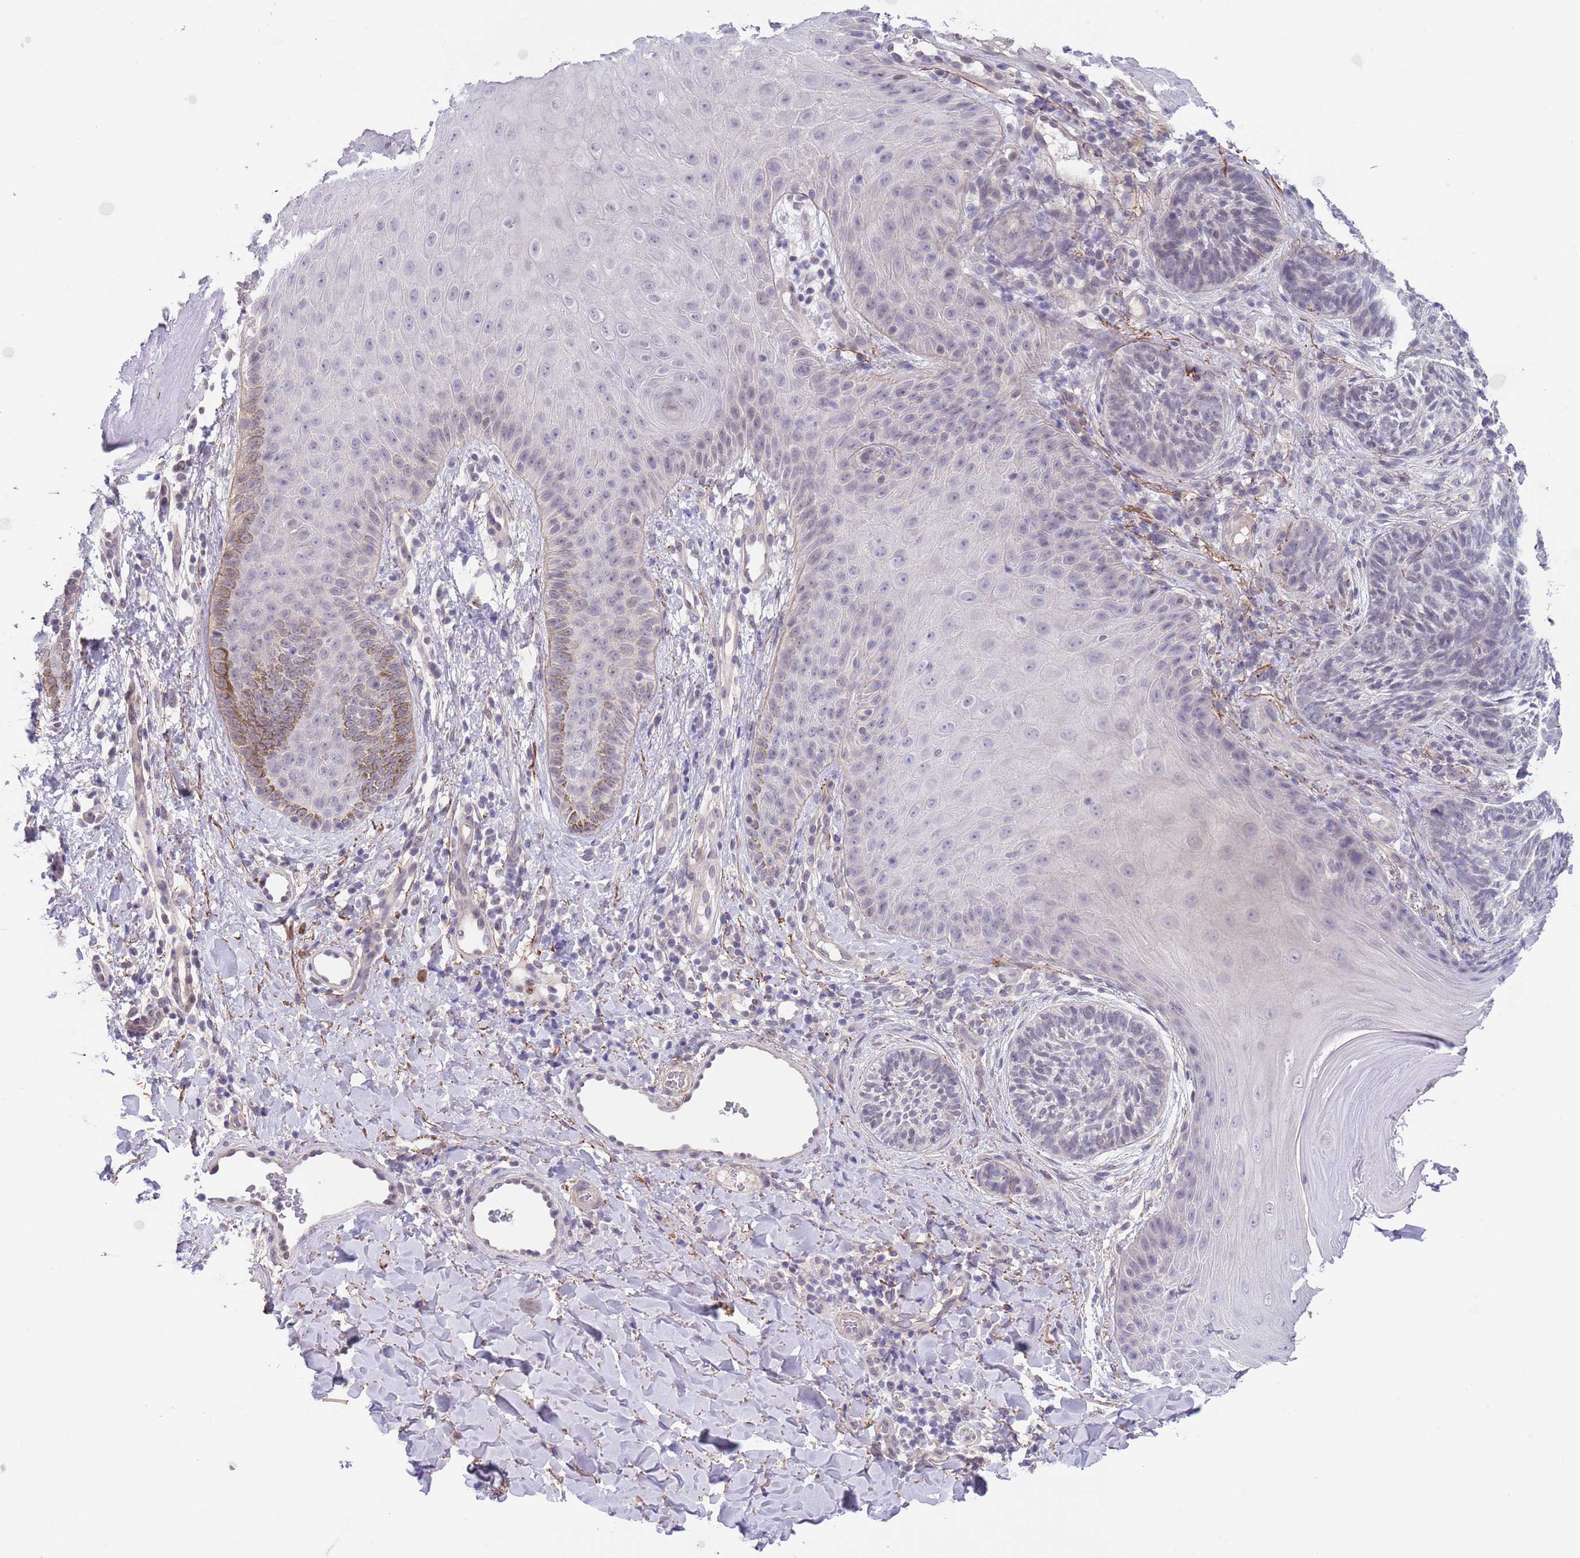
{"staining": {"intensity": "weak", "quantity": "<25%", "location": "cytoplasmic/membranous"}, "tissue": "skin", "cell_type": "Epidermal cells", "image_type": "normal", "snomed": [{"axis": "morphology", "description": "Normal tissue, NOS"}, {"axis": "morphology", "description": "Neoplasm, malignant, NOS"}, {"axis": "topography", "description": "Anal"}], "caption": "Immunohistochemistry of normal human skin demonstrates no staining in epidermal cells. The staining was performed using DAB (3,3'-diaminobenzidine) to visualize the protein expression in brown, while the nuclei were stained in blue with hematoxylin (Magnification: 20x).", "gene": "RNF169", "patient": {"sex": "male", "age": 47}}